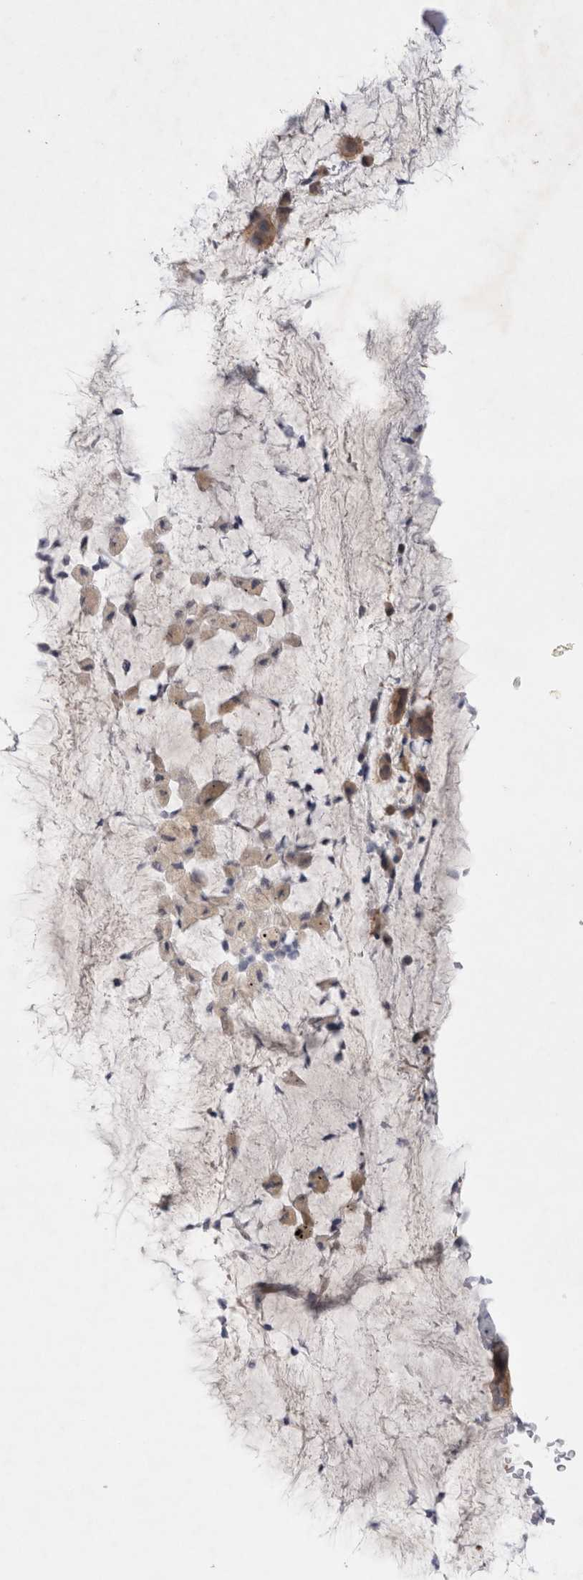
{"staining": {"intensity": "moderate", "quantity": ">75%", "location": "cytoplasmic/membranous"}, "tissue": "bronchus", "cell_type": "Respiratory epithelial cells", "image_type": "normal", "snomed": [{"axis": "morphology", "description": "Normal tissue, NOS"}, {"axis": "topography", "description": "Cartilage tissue"}], "caption": "Brown immunohistochemical staining in benign human bronchus displays moderate cytoplasmic/membranous positivity in approximately >75% of respiratory epithelial cells. (DAB (3,3'-diaminobenzidine) IHC, brown staining for protein, blue staining for nuclei).", "gene": "WIPF2", "patient": {"sex": "female", "age": 63}}